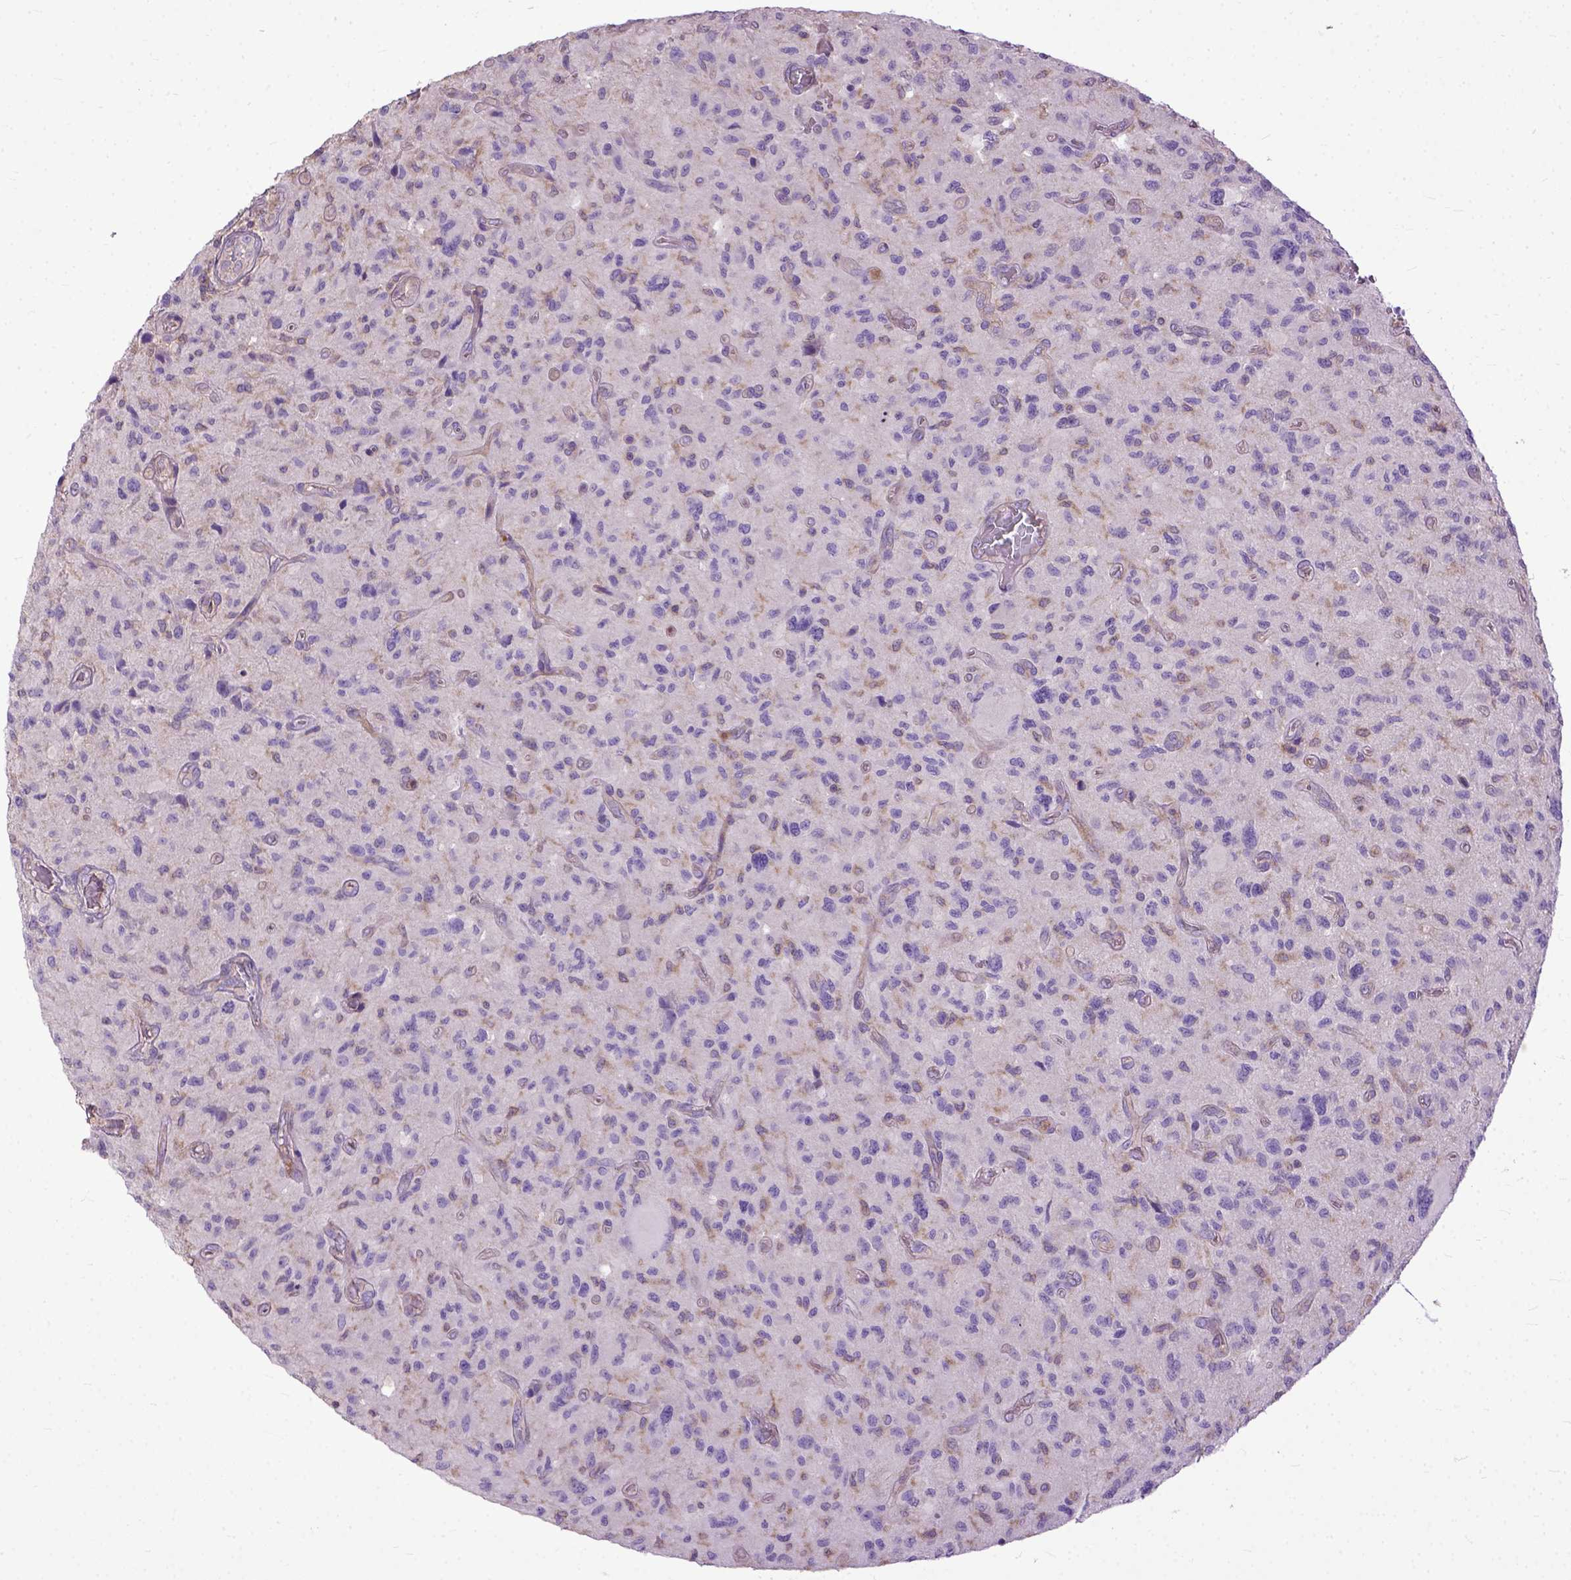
{"staining": {"intensity": "weak", "quantity": "<25%", "location": "nuclear"}, "tissue": "glioma", "cell_type": "Tumor cells", "image_type": "cancer", "snomed": [{"axis": "morphology", "description": "Glioma, malignant, NOS"}, {"axis": "morphology", "description": "Glioma, malignant, High grade"}, {"axis": "topography", "description": "Brain"}], "caption": "A micrograph of glioma stained for a protein displays no brown staining in tumor cells.", "gene": "NAMPT", "patient": {"sex": "female", "age": 71}}